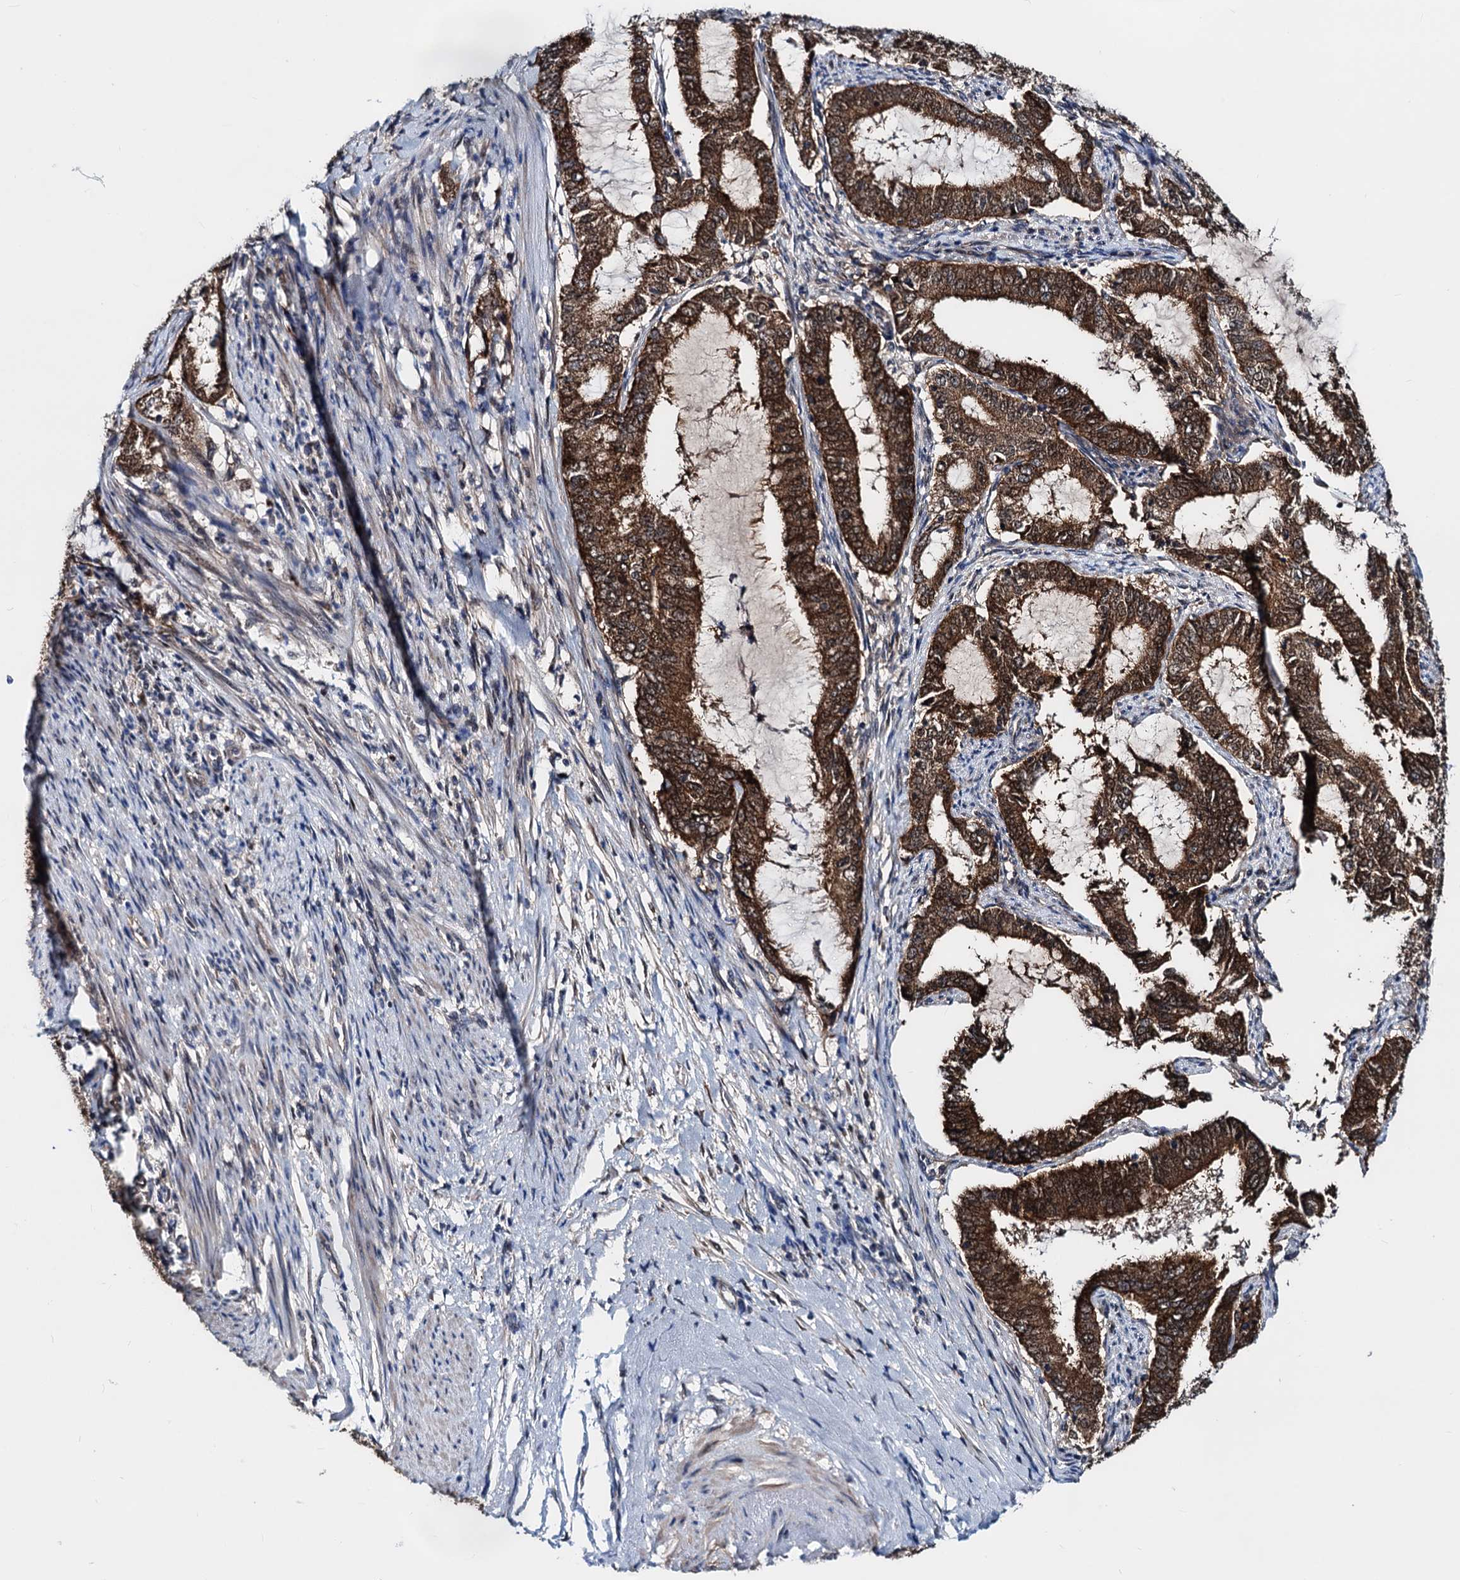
{"staining": {"intensity": "strong", "quantity": ">75%", "location": "cytoplasmic/membranous"}, "tissue": "endometrial cancer", "cell_type": "Tumor cells", "image_type": "cancer", "snomed": [{"axis": "morphology", "description": "Adenocarcinoma, NOS"}, {"axis": "topography", "description": "Endometrium"}], "caption": "High-magnification brightfield microscopy of endometrial adenocarcinoma stained with DAB (brown) and counterstained with hematoxylin (blue). tumor cells exhibit strong cytoplasmic/membranous staining is identified in approximately>75% of cells.", "gene": "COA4", "patient": {"sex": "female", "age": 51}}